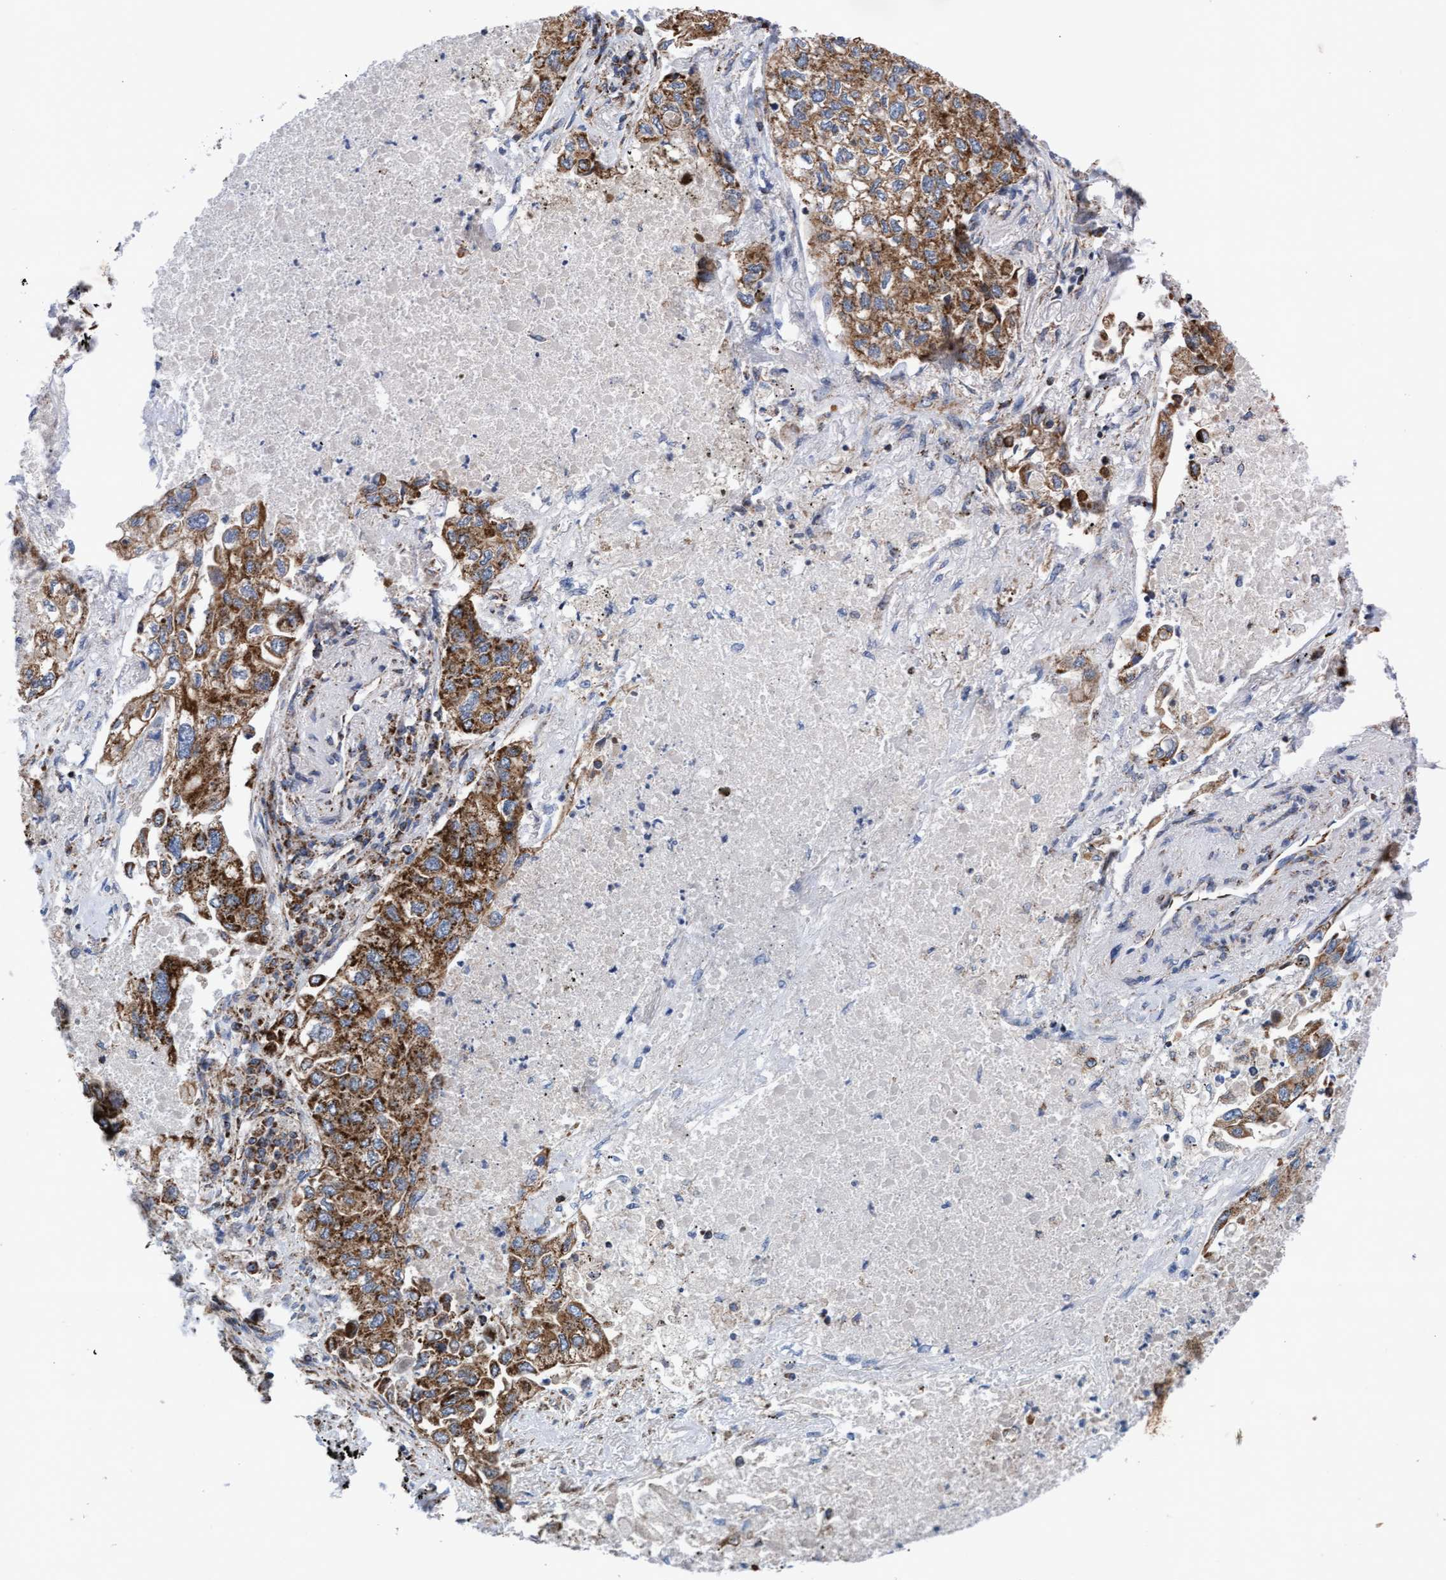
{"staining": {"intensity": "strong", "quantity": ">75%", "location": "cytoplasmic/membranous"}, "tissue": "lung cancer", "cell_type": "Tumor cells", "image_type": "cancer", "snomed": [{"axis": "morphology", "description": "Inflammation, NOS"}, {"axis": "morphology", "description": "Adenocarcinoma, NOS"}, {"axis": "topography", "description": "Lung"}], "caption": "Immunohistochemical staining of human lung adenocarcinoma exhibits high levels of strong cytoplasmic/membranous positivity in approximately >75% of tumor cells. (Brightfield microscopy of DAB IHC at high magnification).", "gene": "MRPL38", "patient": {"sex": "male", "age": 63}}